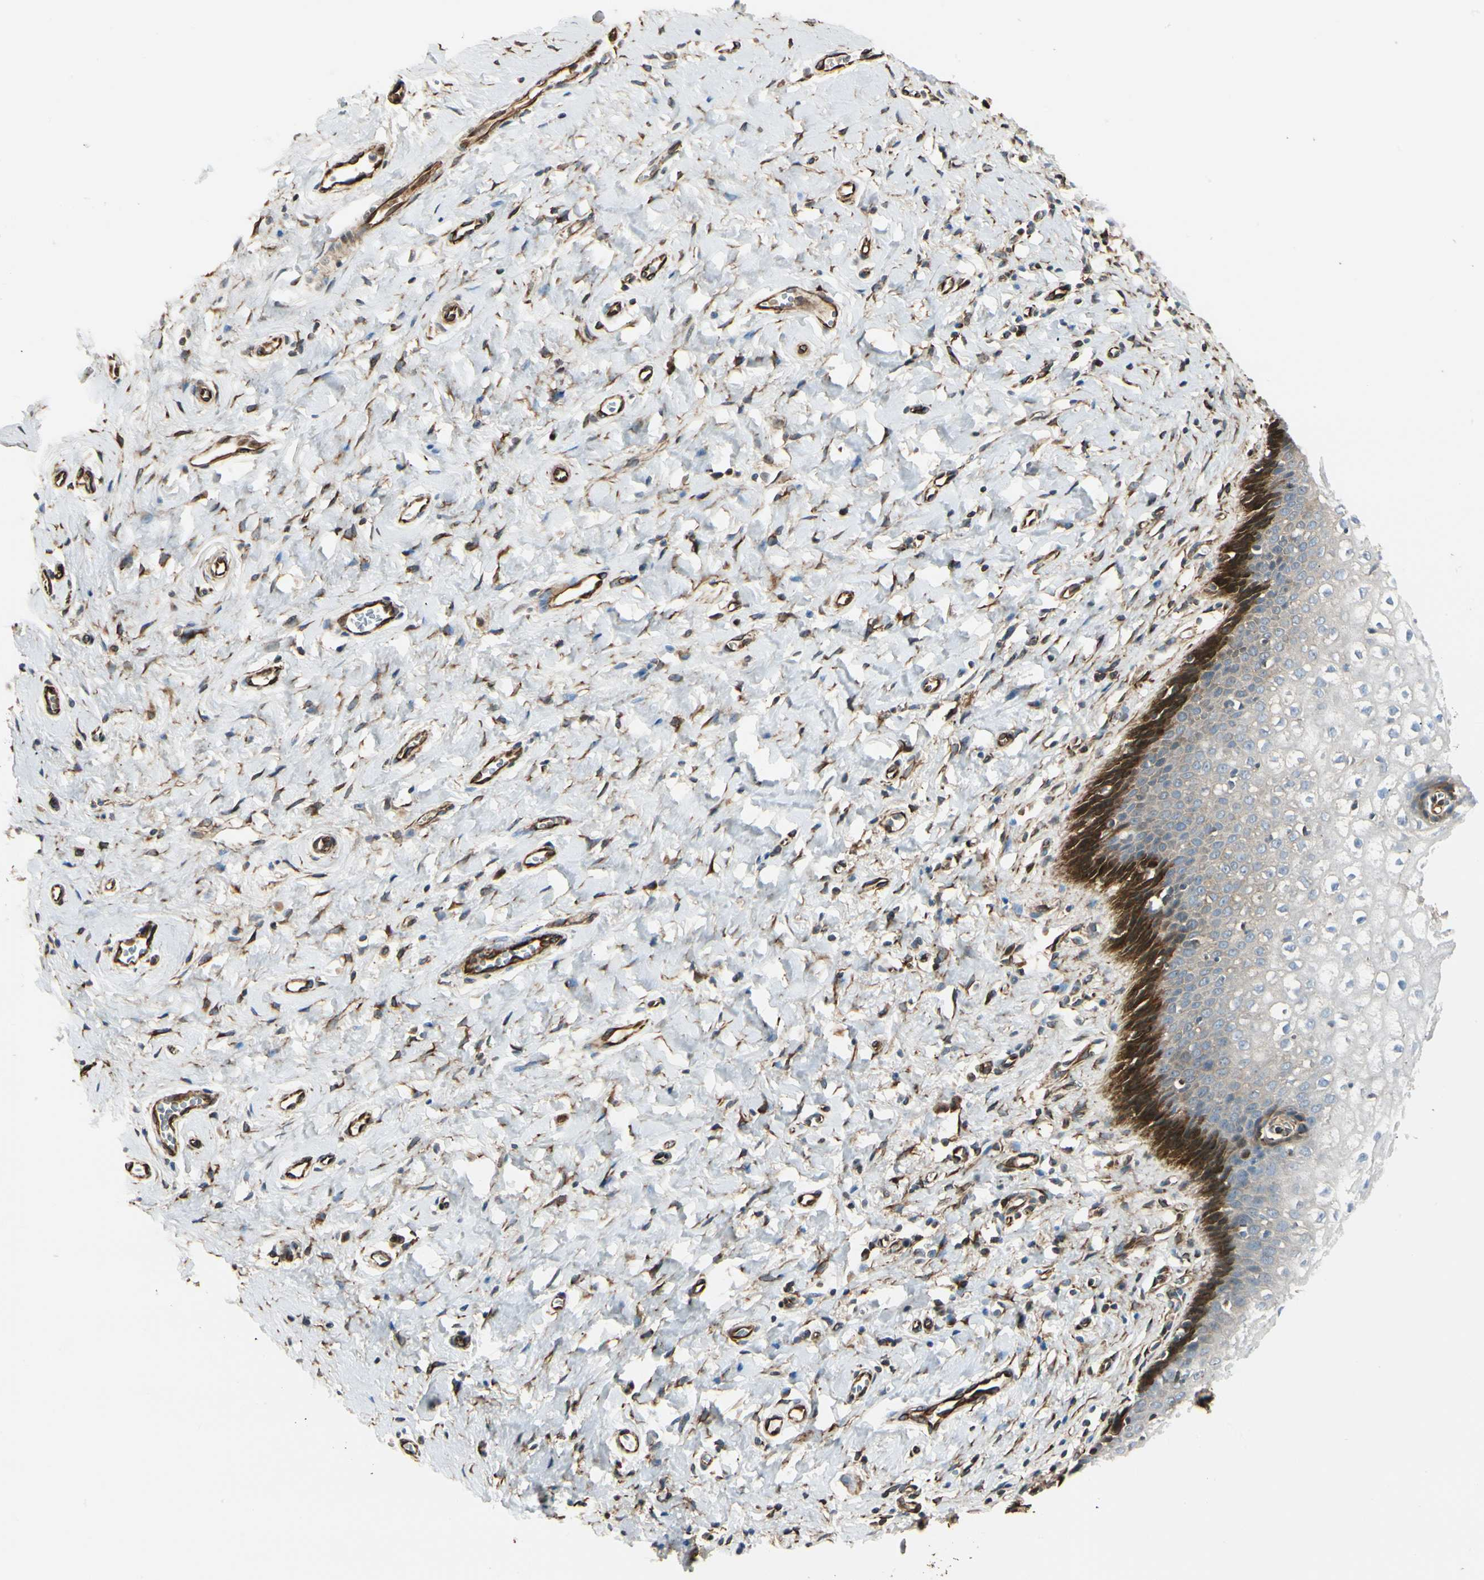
{"staining": {"intensity": "strong", "quantity": "<25%", "location": "cytoplasmic/membranous"}, "tissue": "vagina", "cell_type": "Squamous epithelial cells", "image_type": "normal", "snomed": [{"axis": "morphology", "description": "Normal tissue, NOS"}, {"axis": "topography", "description": "Soft tissue"}, {"axis": "topography", "description": "Vagina"}], "caption": "Protein expression by immunohistochemistry (IHC) demonstrates strong cytoplasmic/membranous positivity in about <25% of squamous epithelial cells in normal vagina.", "gene": "FTH1", "patient": {"sex": "female", "age": 61}}